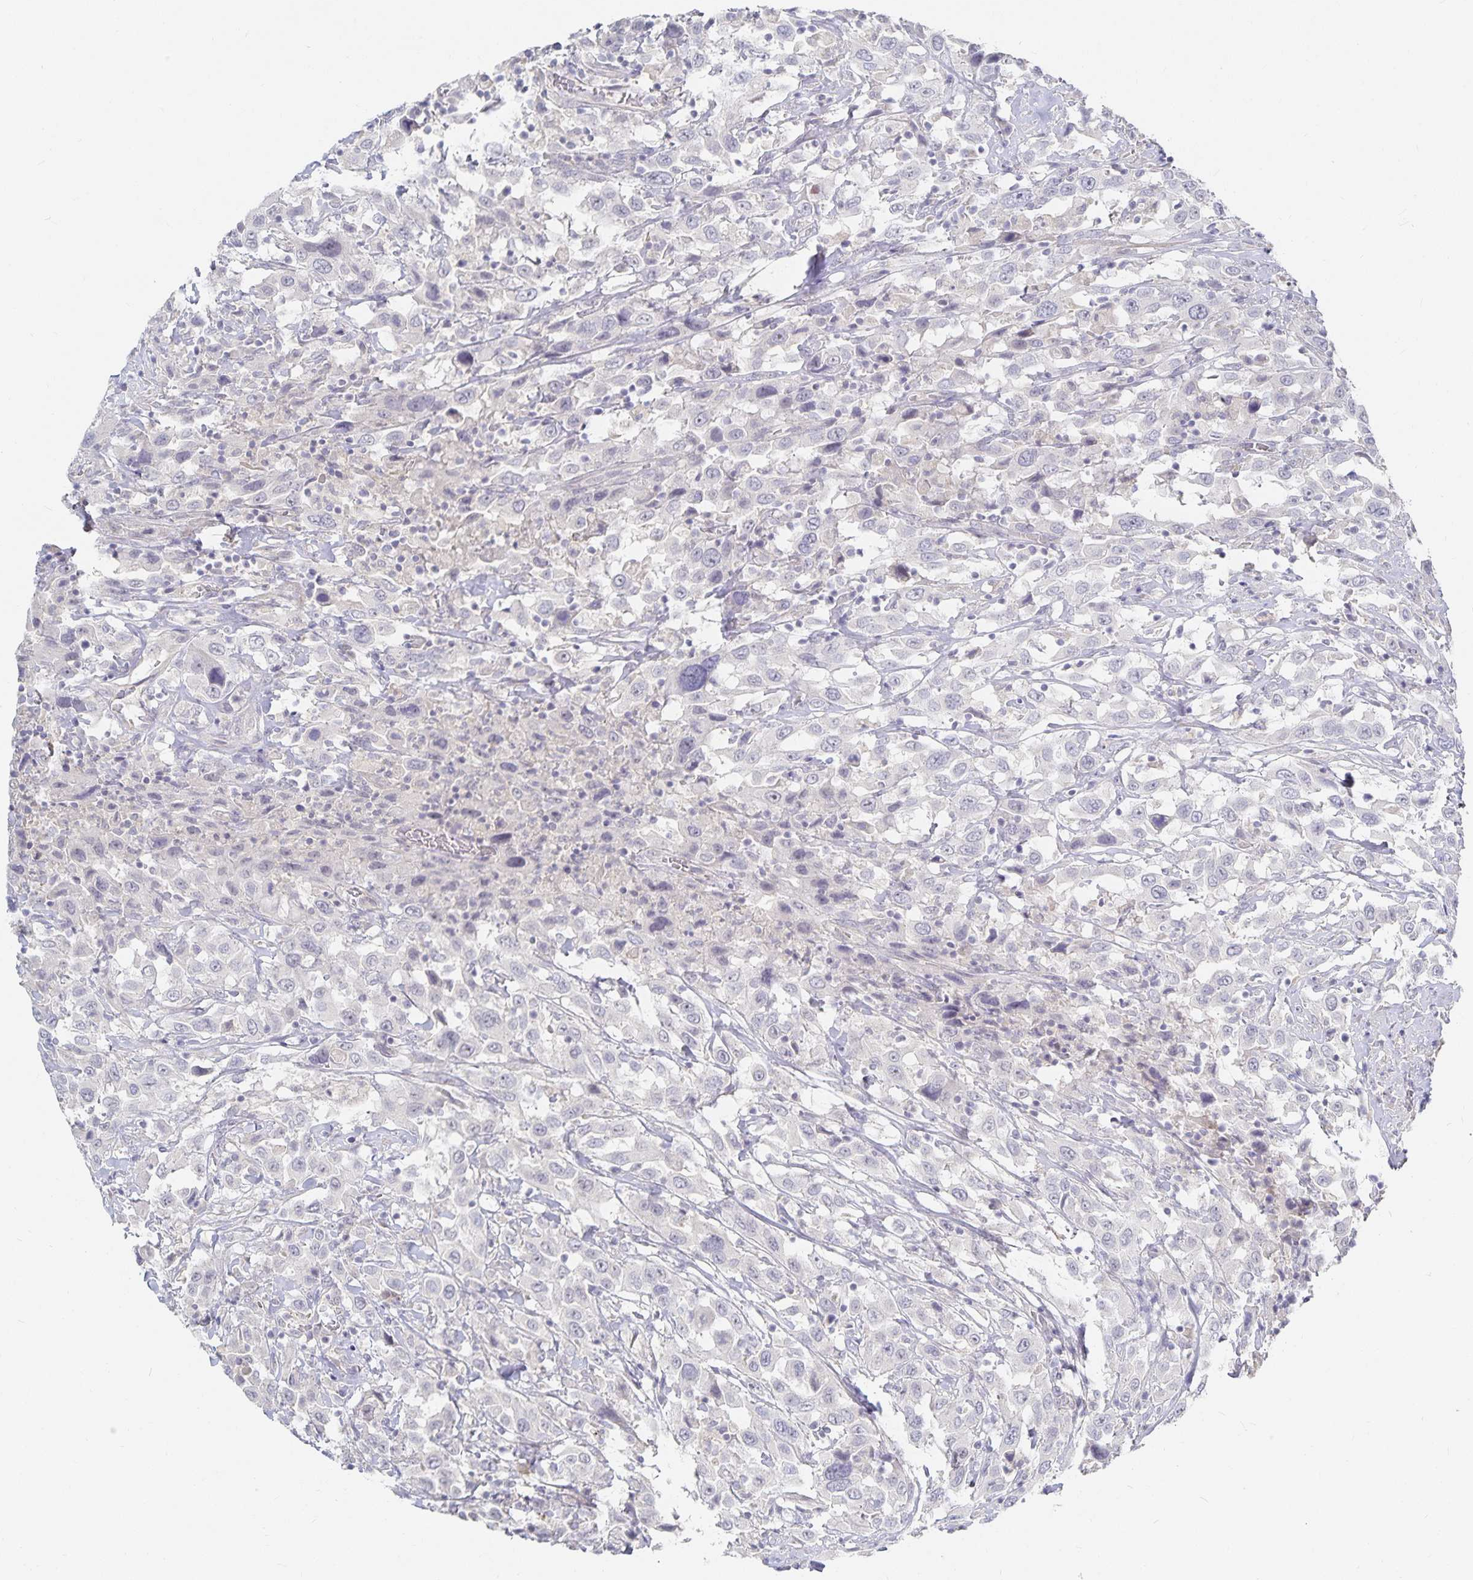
{"staining": {"intensity": "negative", "quantity": "none", "location": "none"}, "tissue": "urothelial cancer", "cell_type": "Tumor cells", "image_type": "cancer", "snomed": [{"axis": "morphology", "description": "Urothelial carcinoma, High grade"}, {"axis": "topography", "description": "Urinary bladder"}], "caption": "Image shows no significant protein staining in tumor cells of urothelial cancer.", "gene": "DNAH9", "patient": {"sex": "male", "age": 61}}